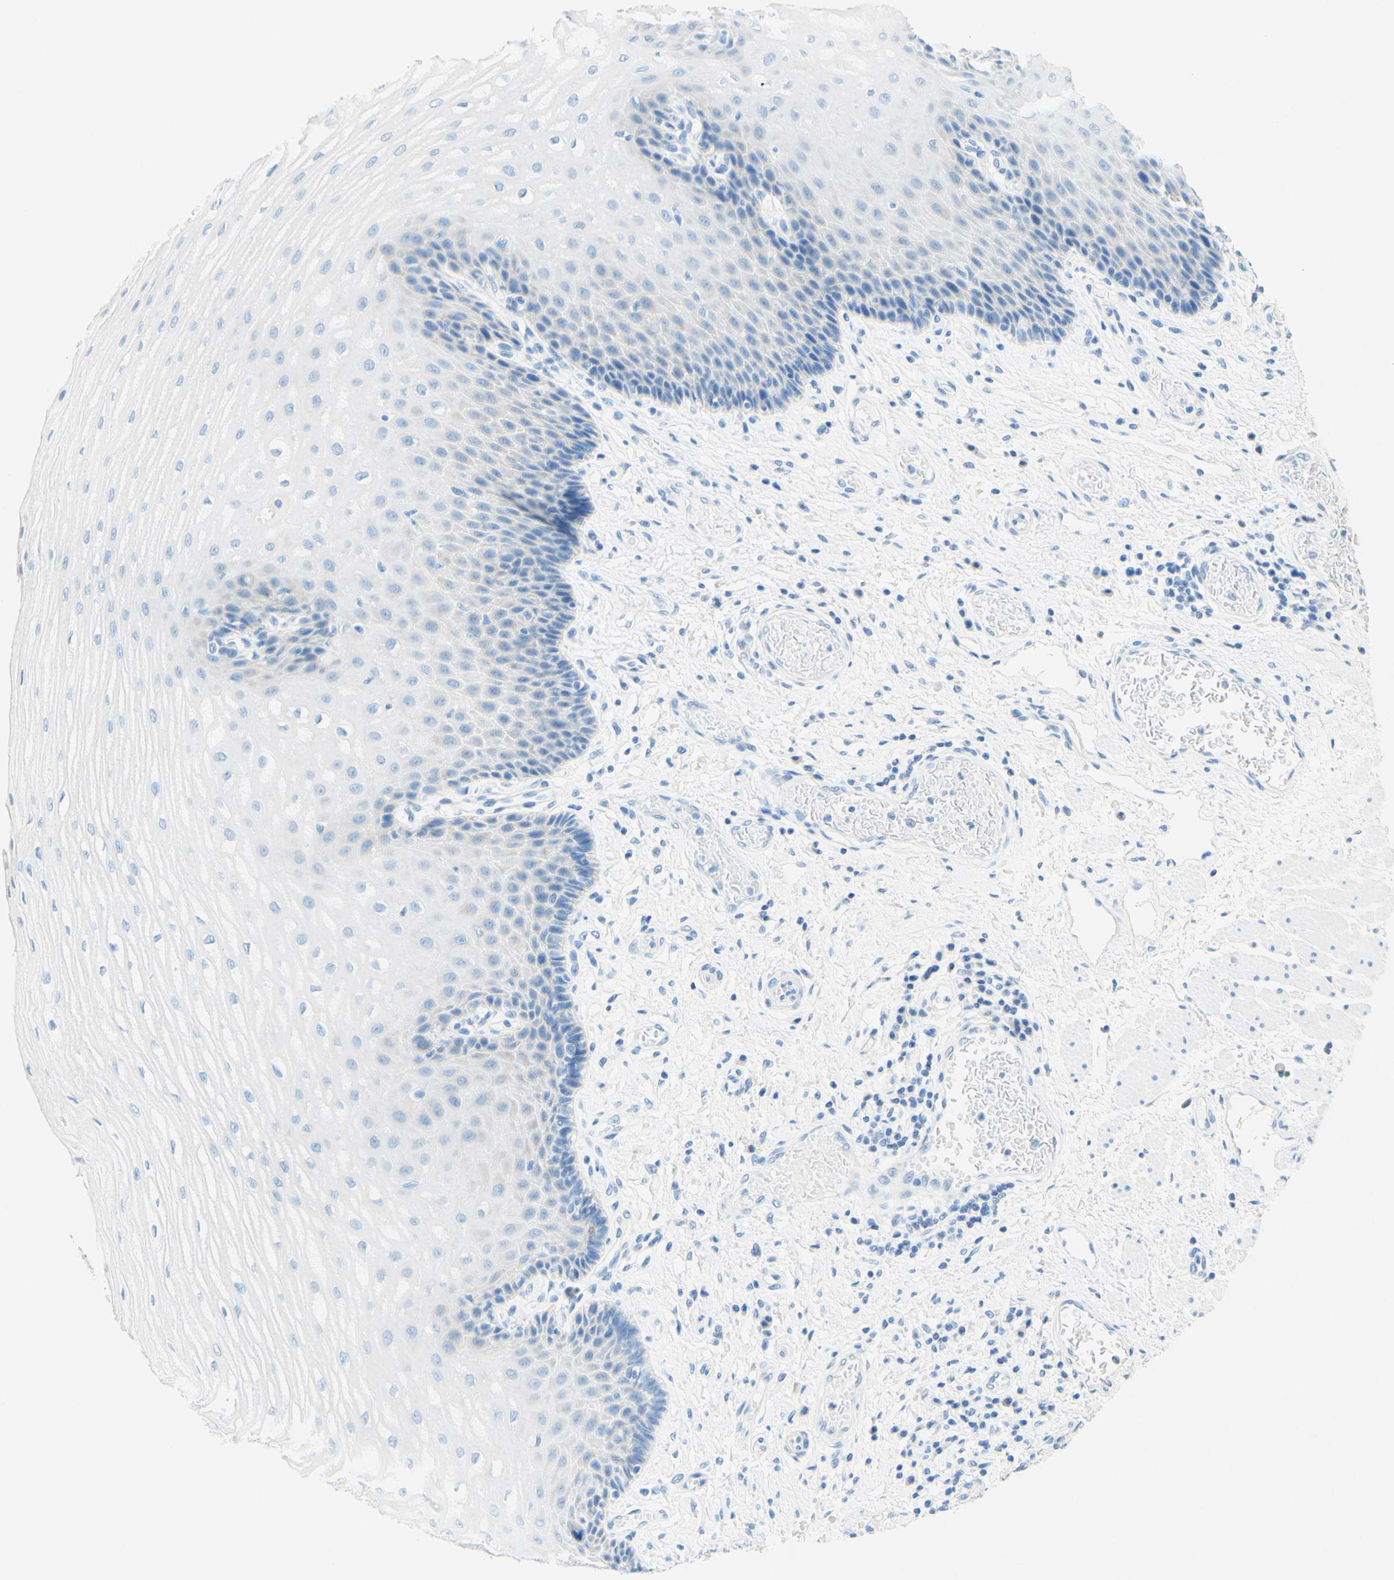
{"staining": {"intensity": "negative", "quantity": "none", "location": "none"}, "tissue": "esophagus", "cell_type": "Squamous epithelial cells", "image_type": "normal", "snomed": [{"axis": "morphology", "description": "Normal tissue, NOS"}, {"axis": "topography", "description": "Esophagus"}], "caption": "Esophagus was stained to show a protein in brown. There is no significant expression in squamous epithelial cells. (DAB (3,3'-diaminobenzidine) IHC with hematoxylin counter stain).", "gene": "SLC46A1", "patient": {"sex": "male", "age": 54}}